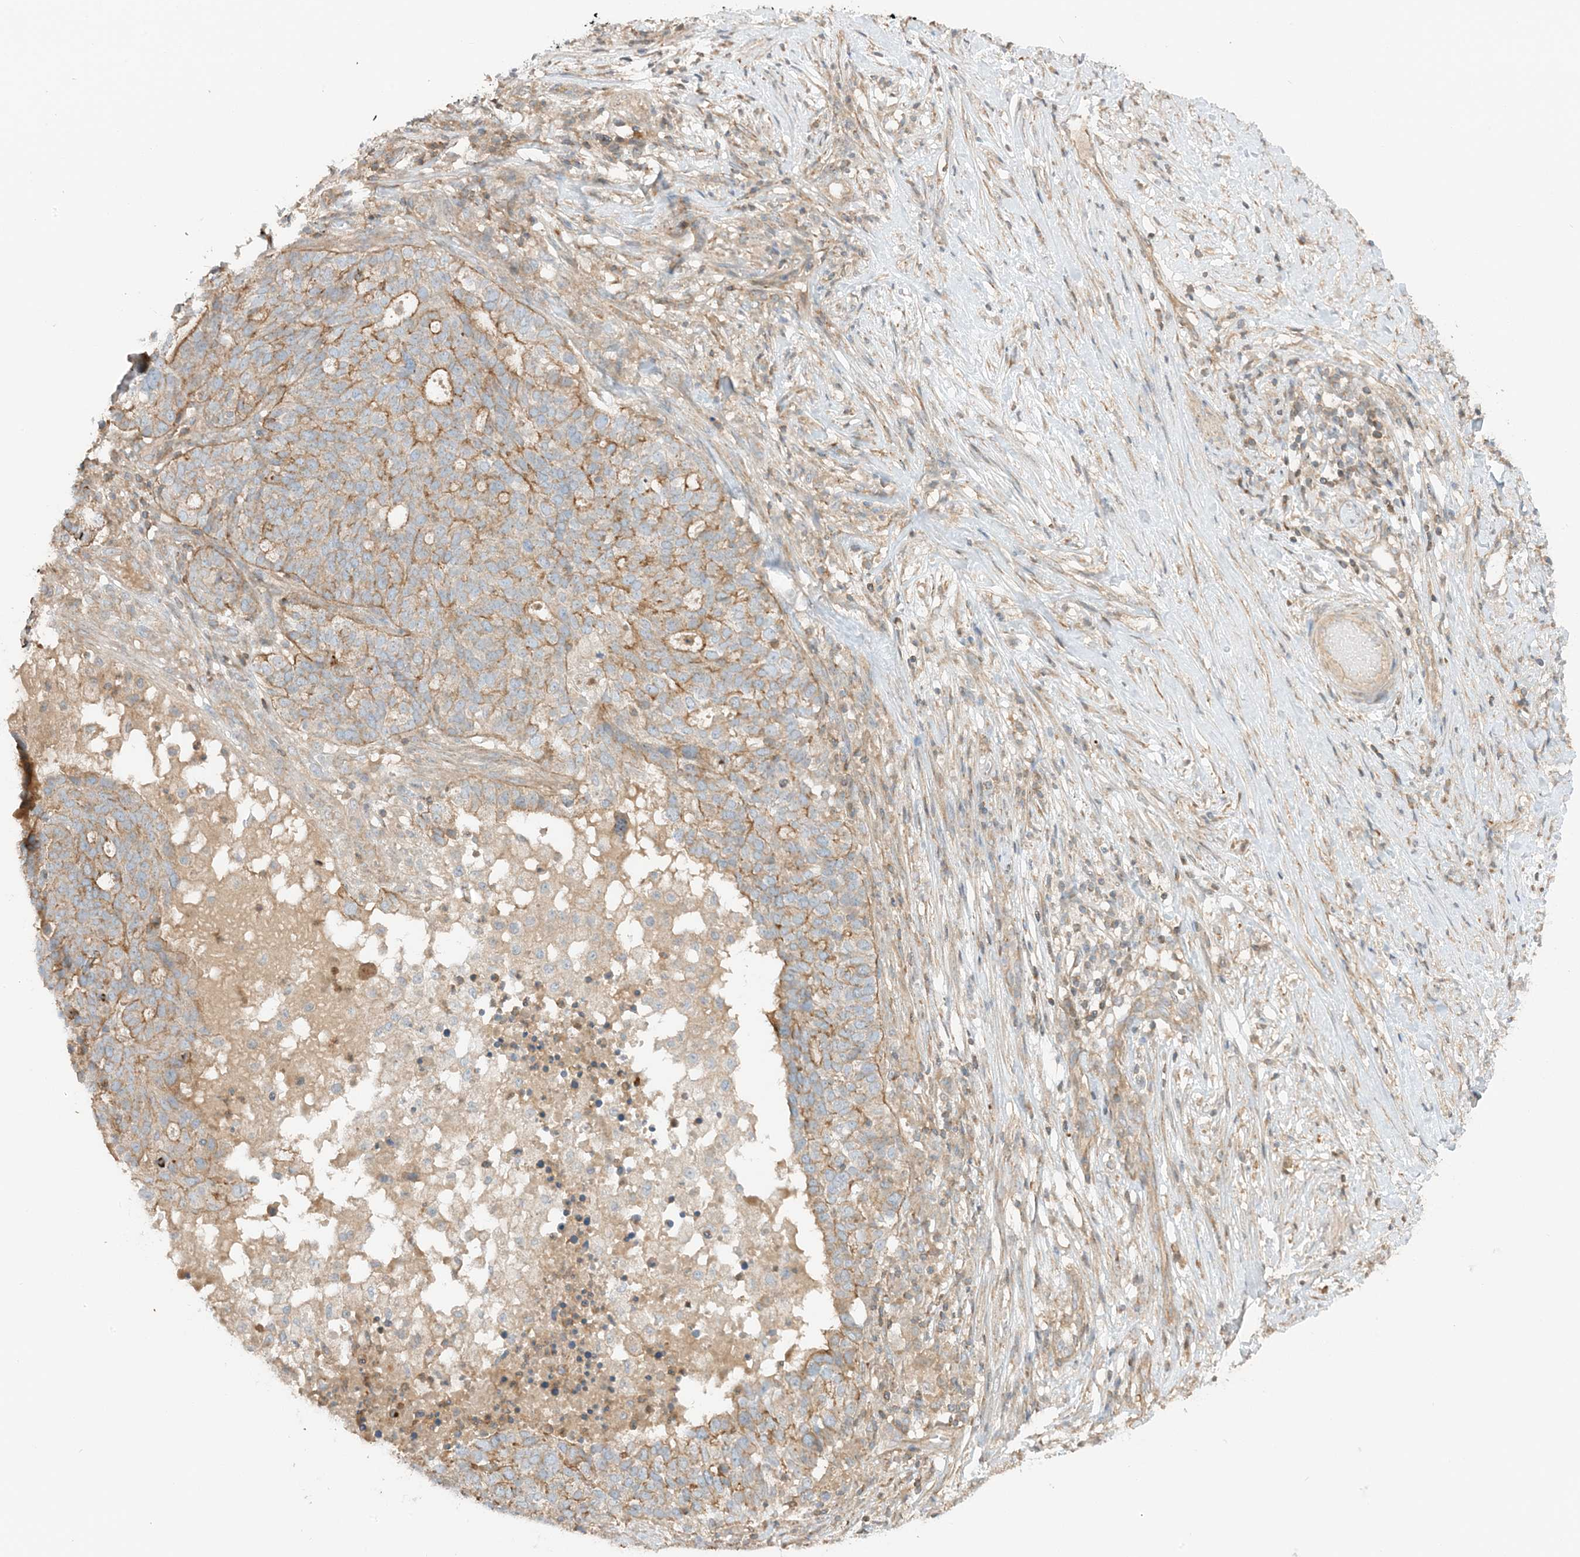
{"staining": {"intensity": "moderate", "quantity": "25%-75%", "location": "cytoplasmic/membranous"}, "tissue": "ovarian cancer", "cell_type": "Tumor cells", "image_type": "cancer", "snomed": [{"axis": "morphology", "description": "Cystadenocarcinoma, serous, NOS"}, {"axis": "topography", "description": "Ovary"}], "caption": "Protein staining demonstrates moderate cytoplasmic/membranous expression in about 25%-75% of tumor cells in serous cystadenocarcinoma (ovarian).", "gene": "SLC25A12", "patient": {"sex": "female", "age": 59}}